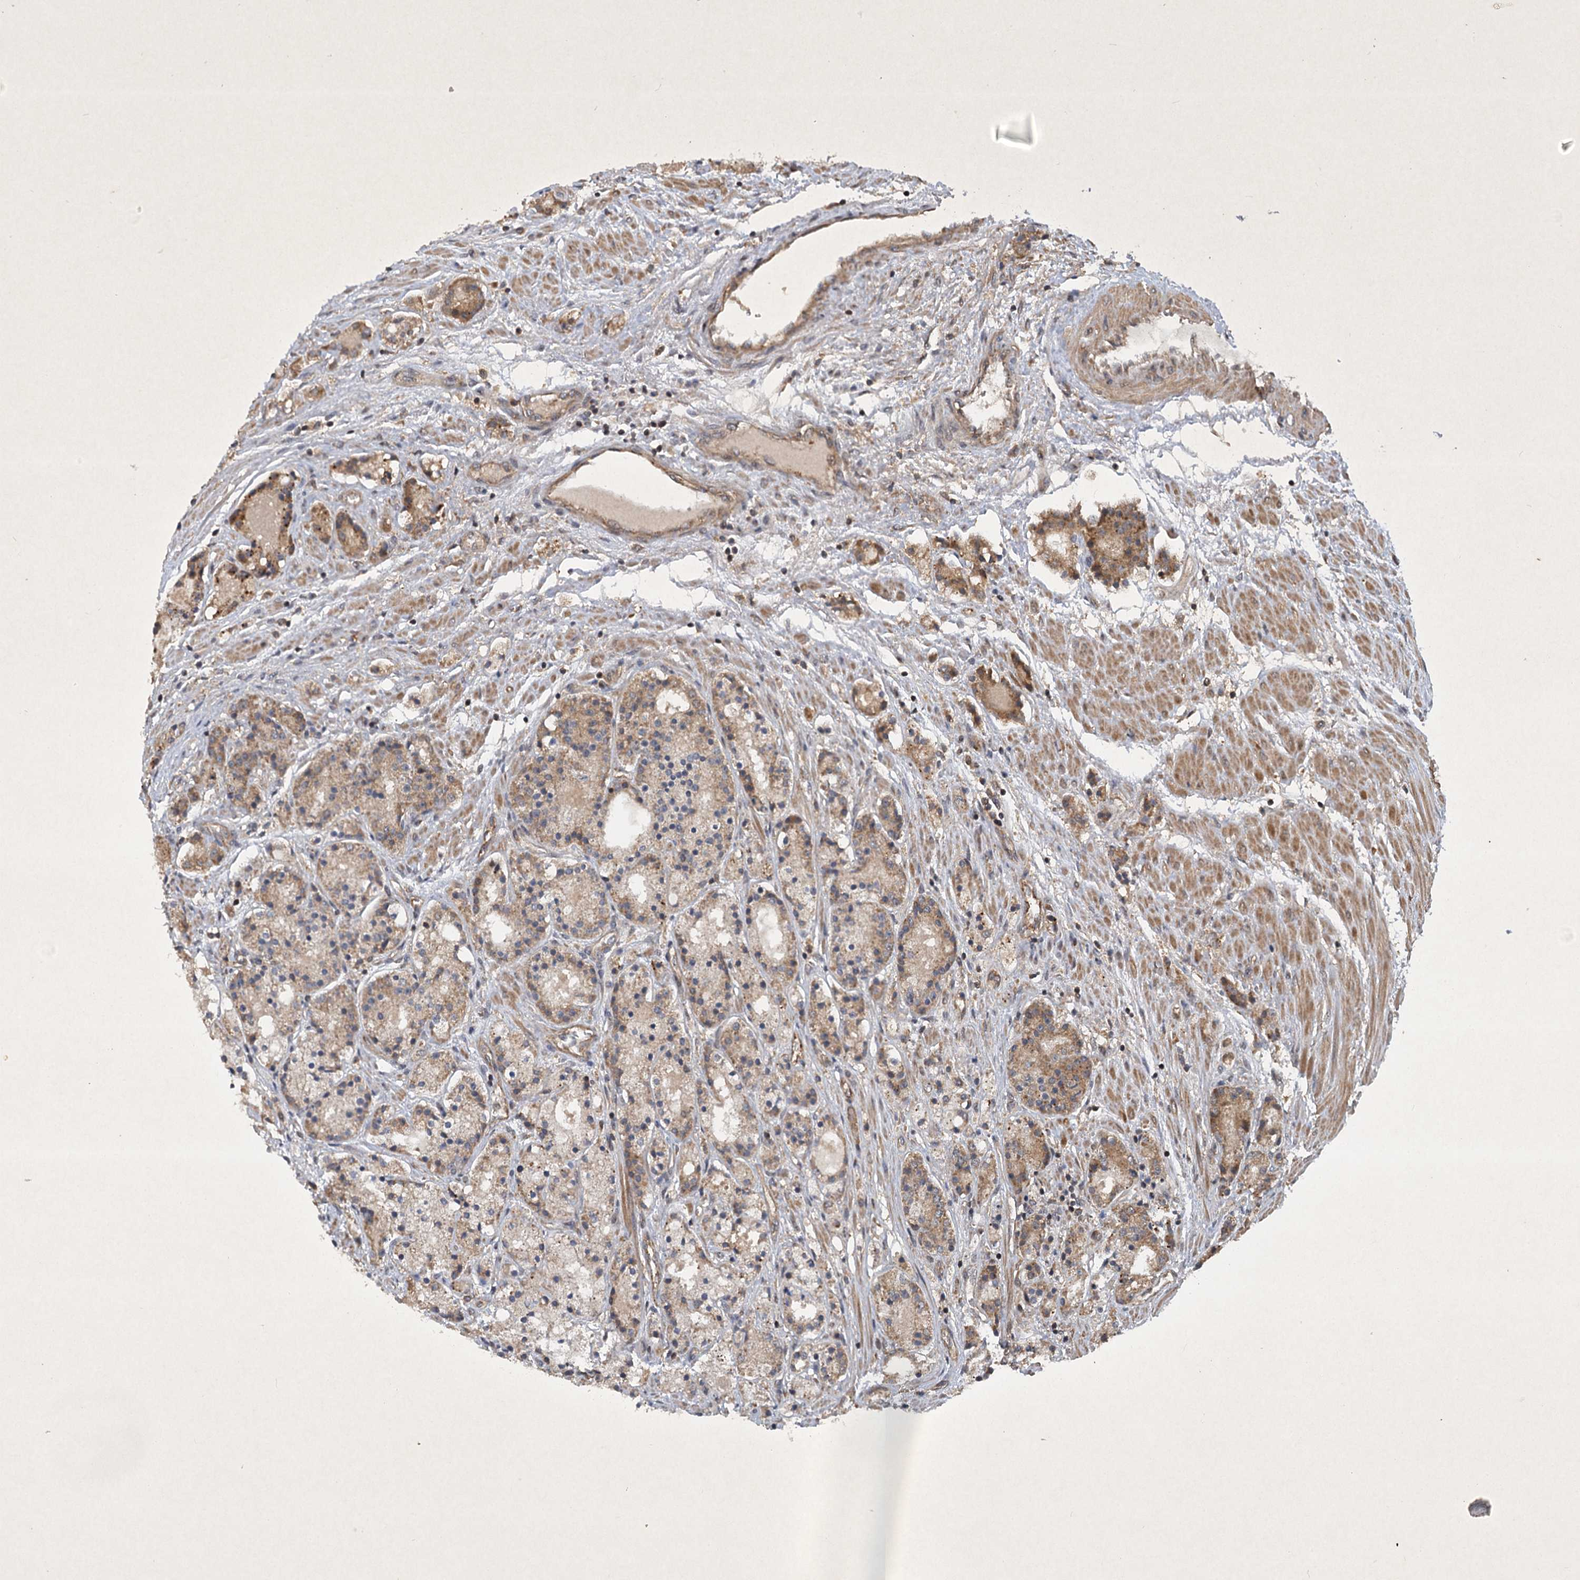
{"staining": {"intensity": "moderate", "quantity": ">75%", "location": "cytoplasmic/membranous"}, "tissue": "prostate cancer", "cell_type": "Tumor cells", "image_type": "cancer", "snomed": [{"axis": "morphology", "description": "Adenocarcinoma, High grade"}, {"axis": "topography", "description": "Prostate"}], "caption": "Prostate adenocarcinoma (high-grade) was stained to show a protein in brown. There is medium levels of moderate cytoplasmic/membranous positivity in approximately >75% of tumor cells. The staining was performed using DAB (3,3'-diaminobenzidine), with brown indicating positive protein expression. Nuclei are stained blue with hematoxylin.", "gene": "INSIG2", "patient": {"sex": "male", "age": 60}}